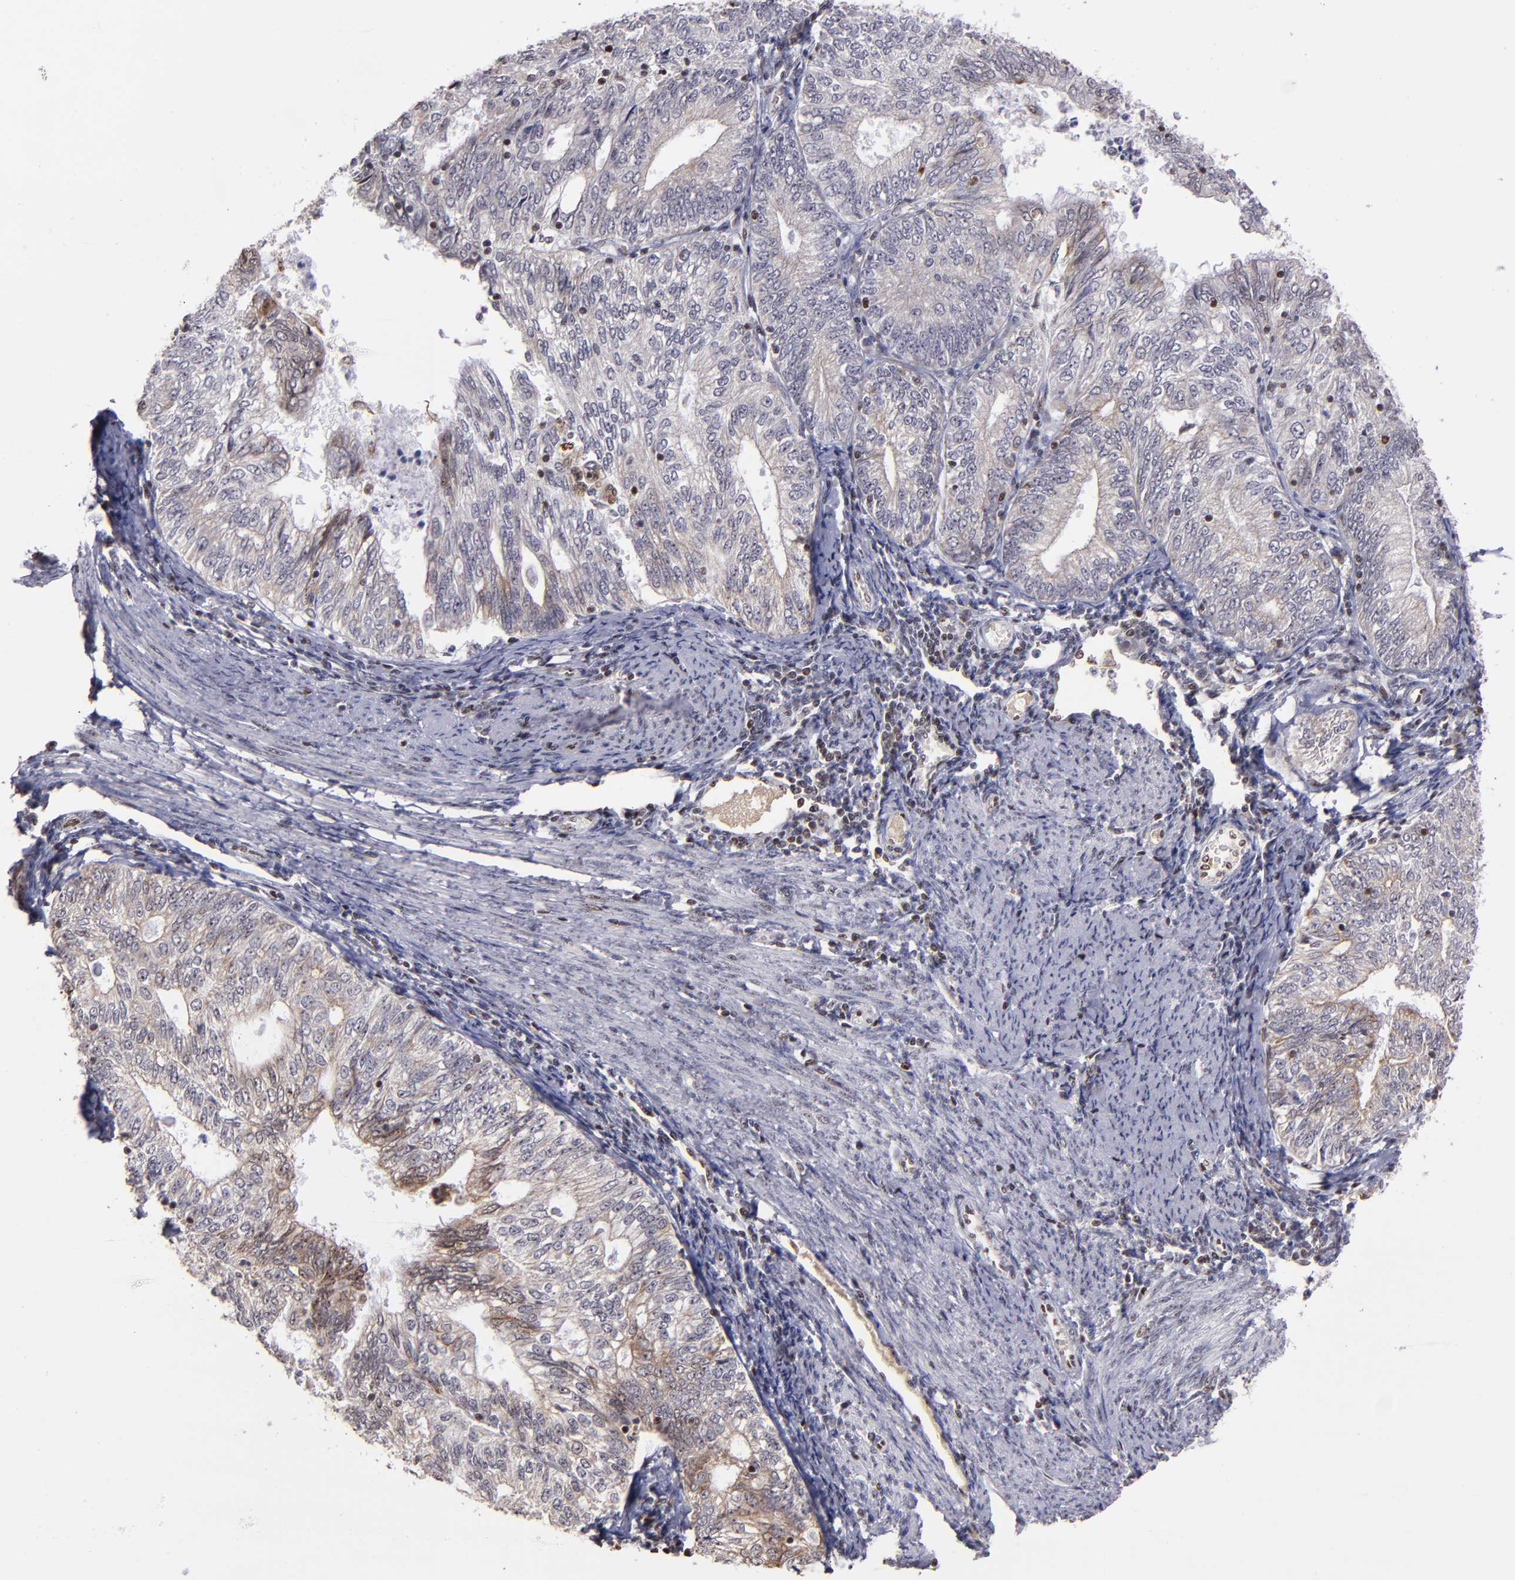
{"staining": {"intensity": "weak", "quantity": "25%-75%", "location": "cytoplasmic/membranous"}, "tissue": "endometrial cancer", "cell_type": "Tumor cells", "image_type": "cancer", "snomed": [{"axis": "morphology", "description": "Adenocarcinoma, NOS"}, {"axis": "topography", "description": "Endometrium"}], "caption": "IHC (DAB (3,3'-diaminobenzidine)) staining of endometrial cancer (adenocarcinoma) demonstrates weak cytoplasmic/membranous protein positivity in approximately 25%-75% of tumor cells.", "gene": "DDX24", "patient": {"sex": "female", "age": 69}}